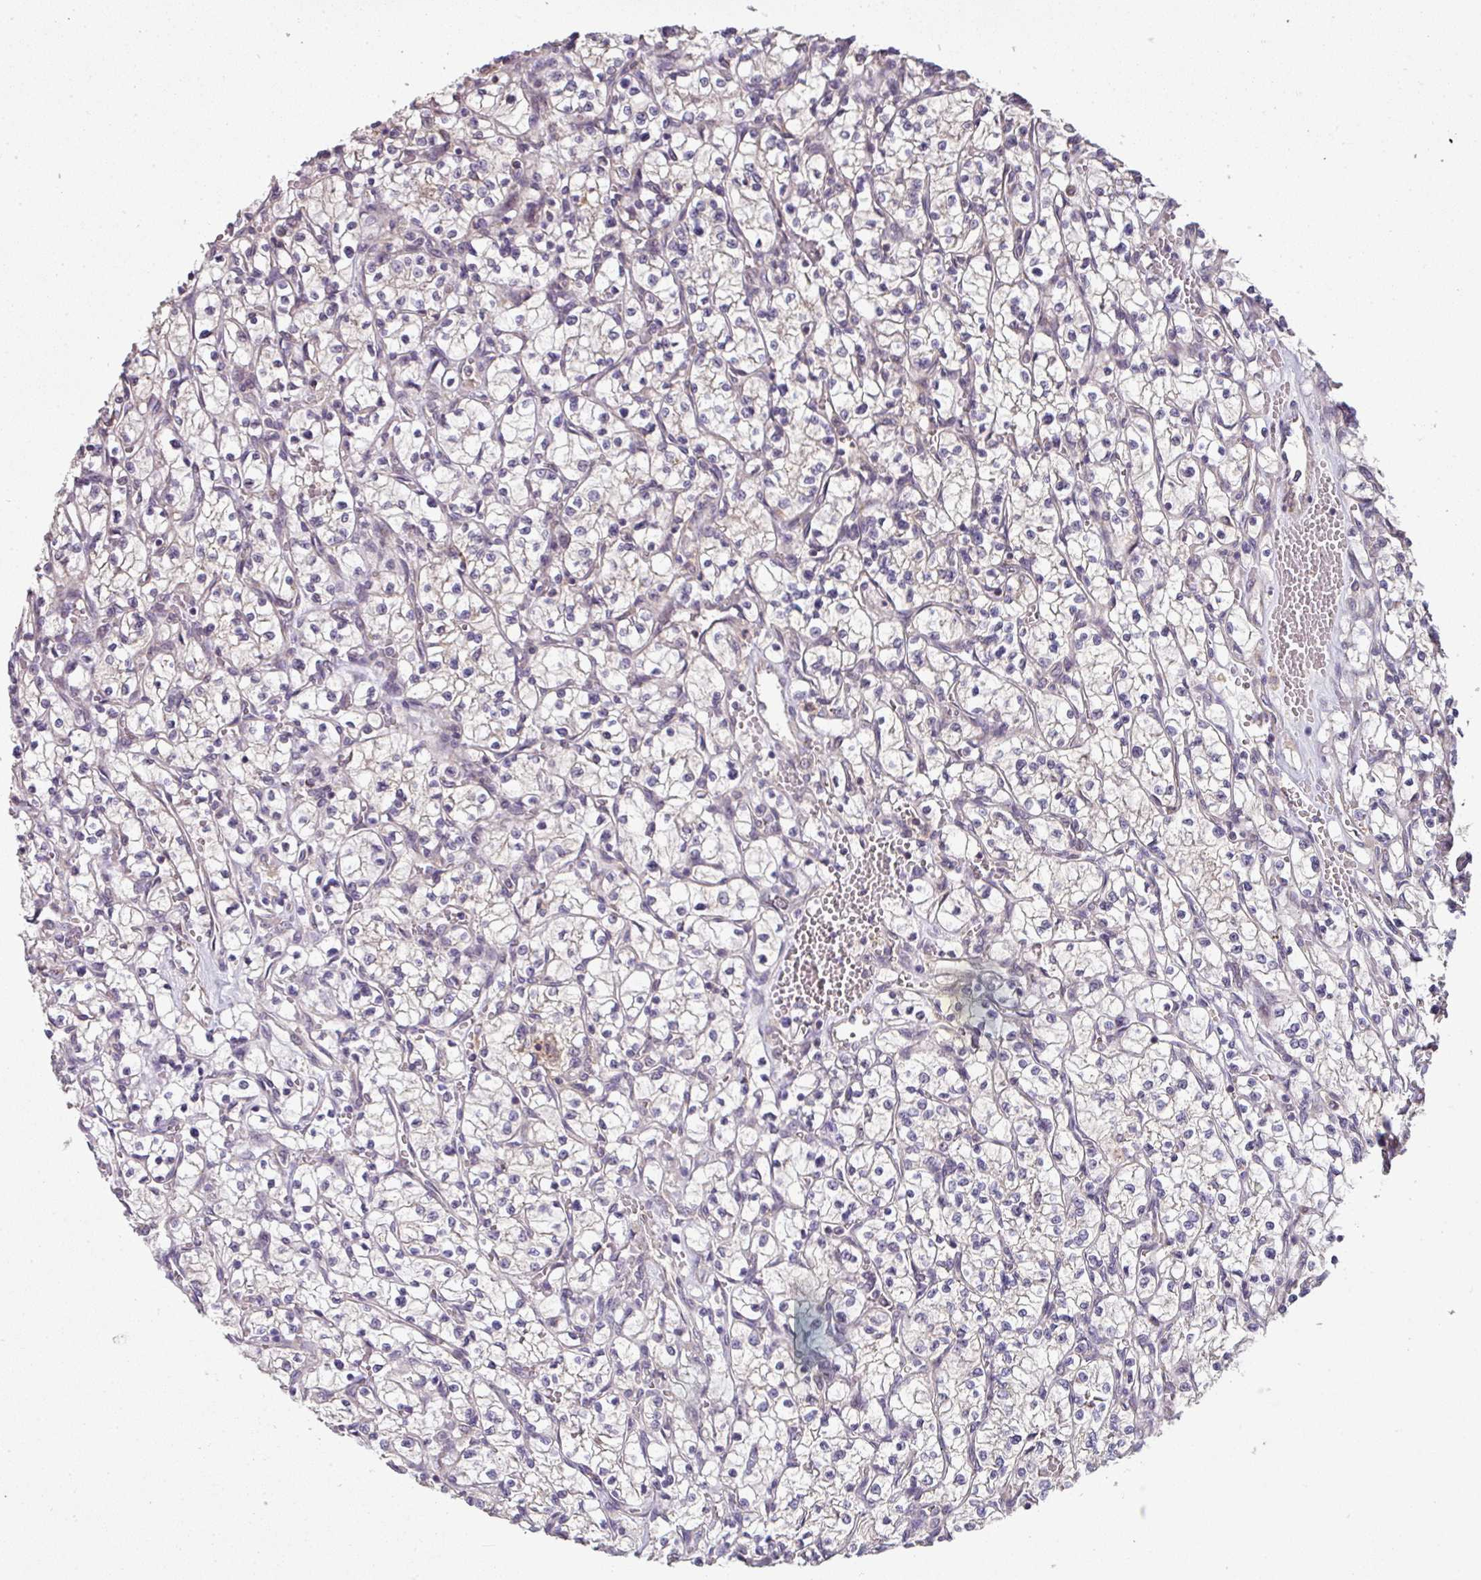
{"staining": {"intensity": "negative", "quantity": "none", "location": "none"}, "tissue": "renal cancer", "cell_type": "Tumor cells", "image_type": "cancer", "snomed": [{"axis": "morphology", "description": "Adenocarcinoma, NOS"}, {"axis": "topography", "description": "Kidney"}], "caption": "A histopathology image of renal cancer (adenocarcinoma) stained for a protein demonstrates no brown staining in tumor cells.", "gene": "SPCS3", "patient": {"sex": "female", "age": 64}}